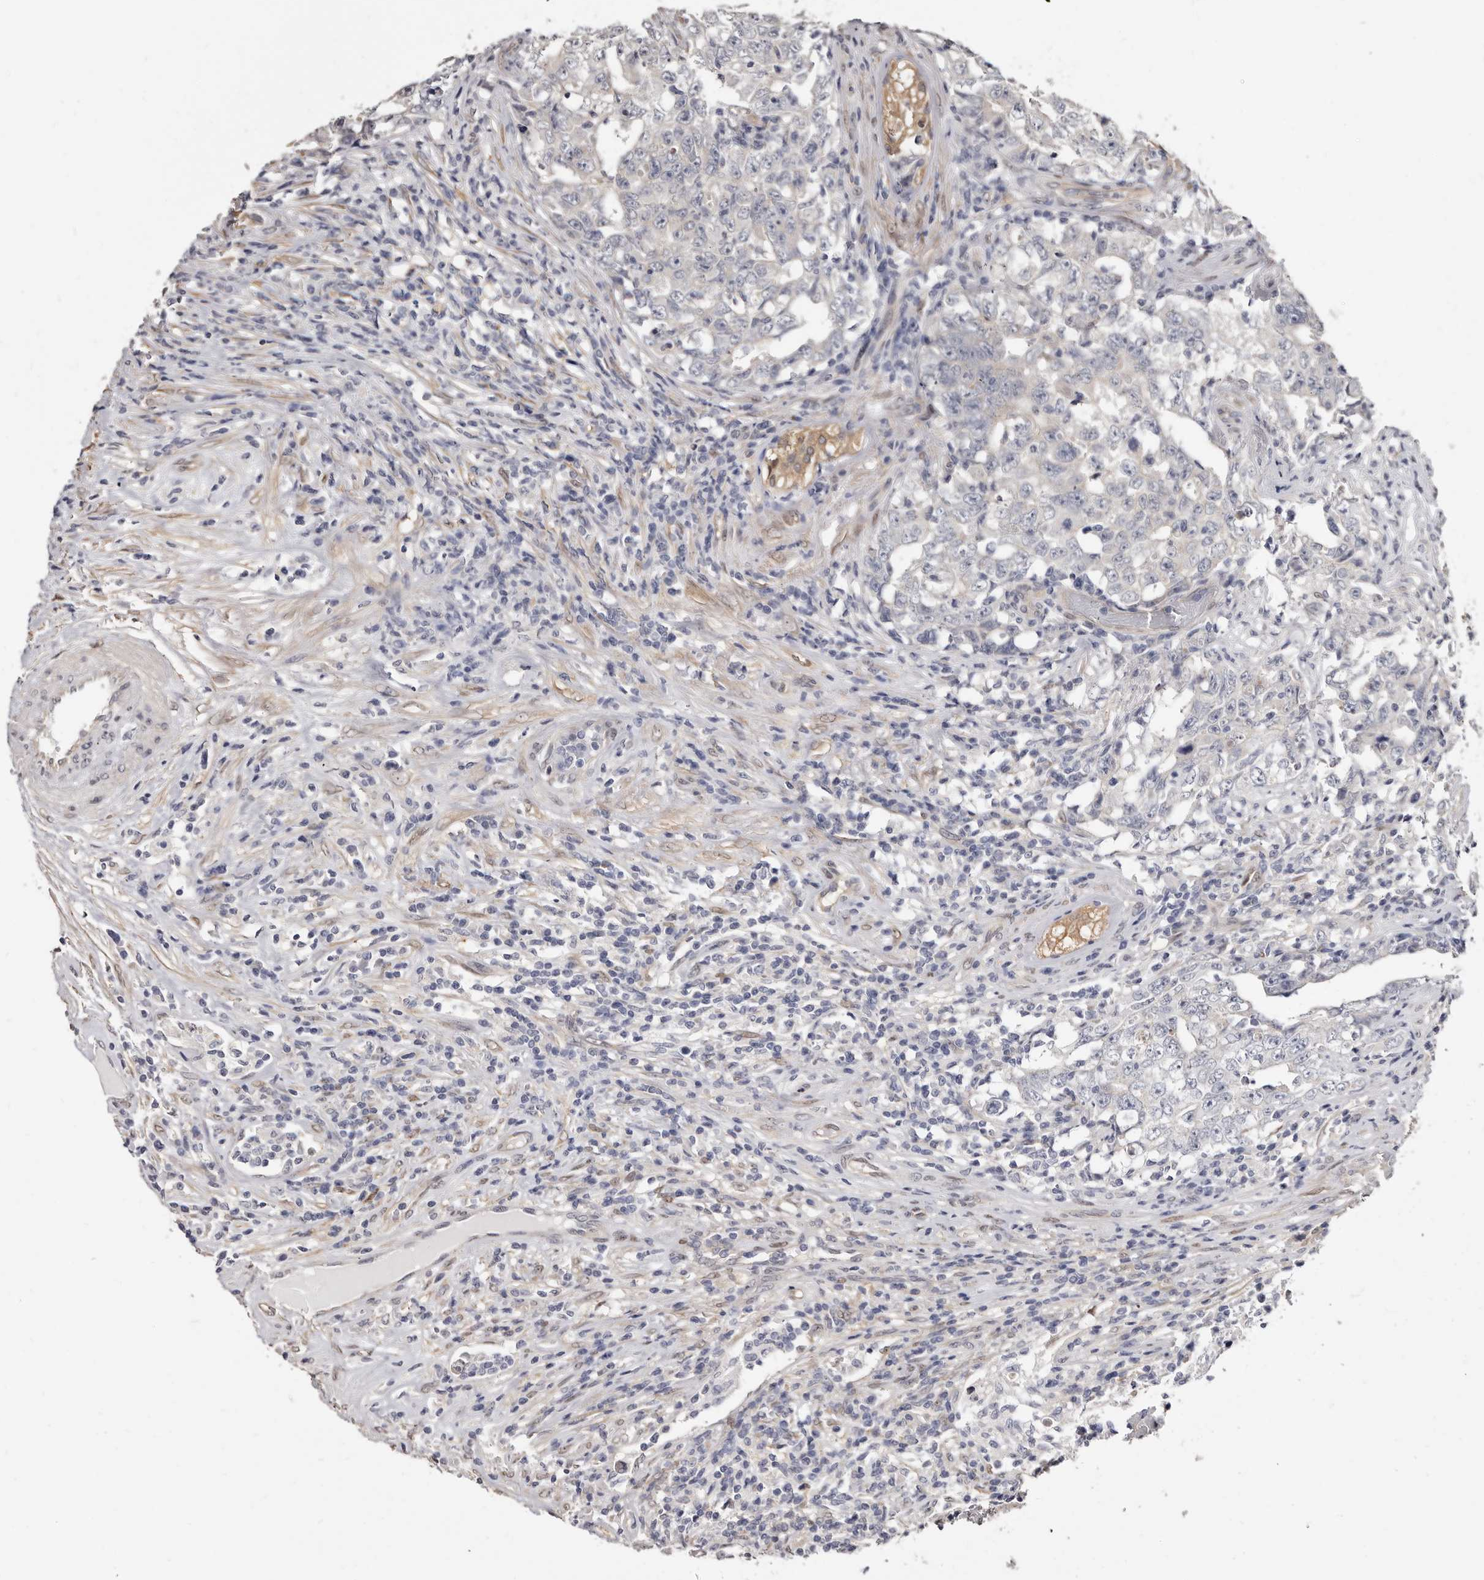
{"staining": {"intensity": "negative", "quantity": "none", "location": "none"}, "tissue": "testis cancer", "cell_type": "Tumor cells", "image_type": "cancer", "snomed": [{"axis": "morphology", "description": "Carcinoma, Embryonal, NOS"}, {"axis": "topography", "description": "Testis"}], "caption": "DAB (3,3'-diaminobenzidine) immunohistochemical staining of testis embryonal carcinoma exhibits no significant staining in tumor cells.", "gene": "KHDRBS2", "patient": {"sex": "male", "age": 26}}